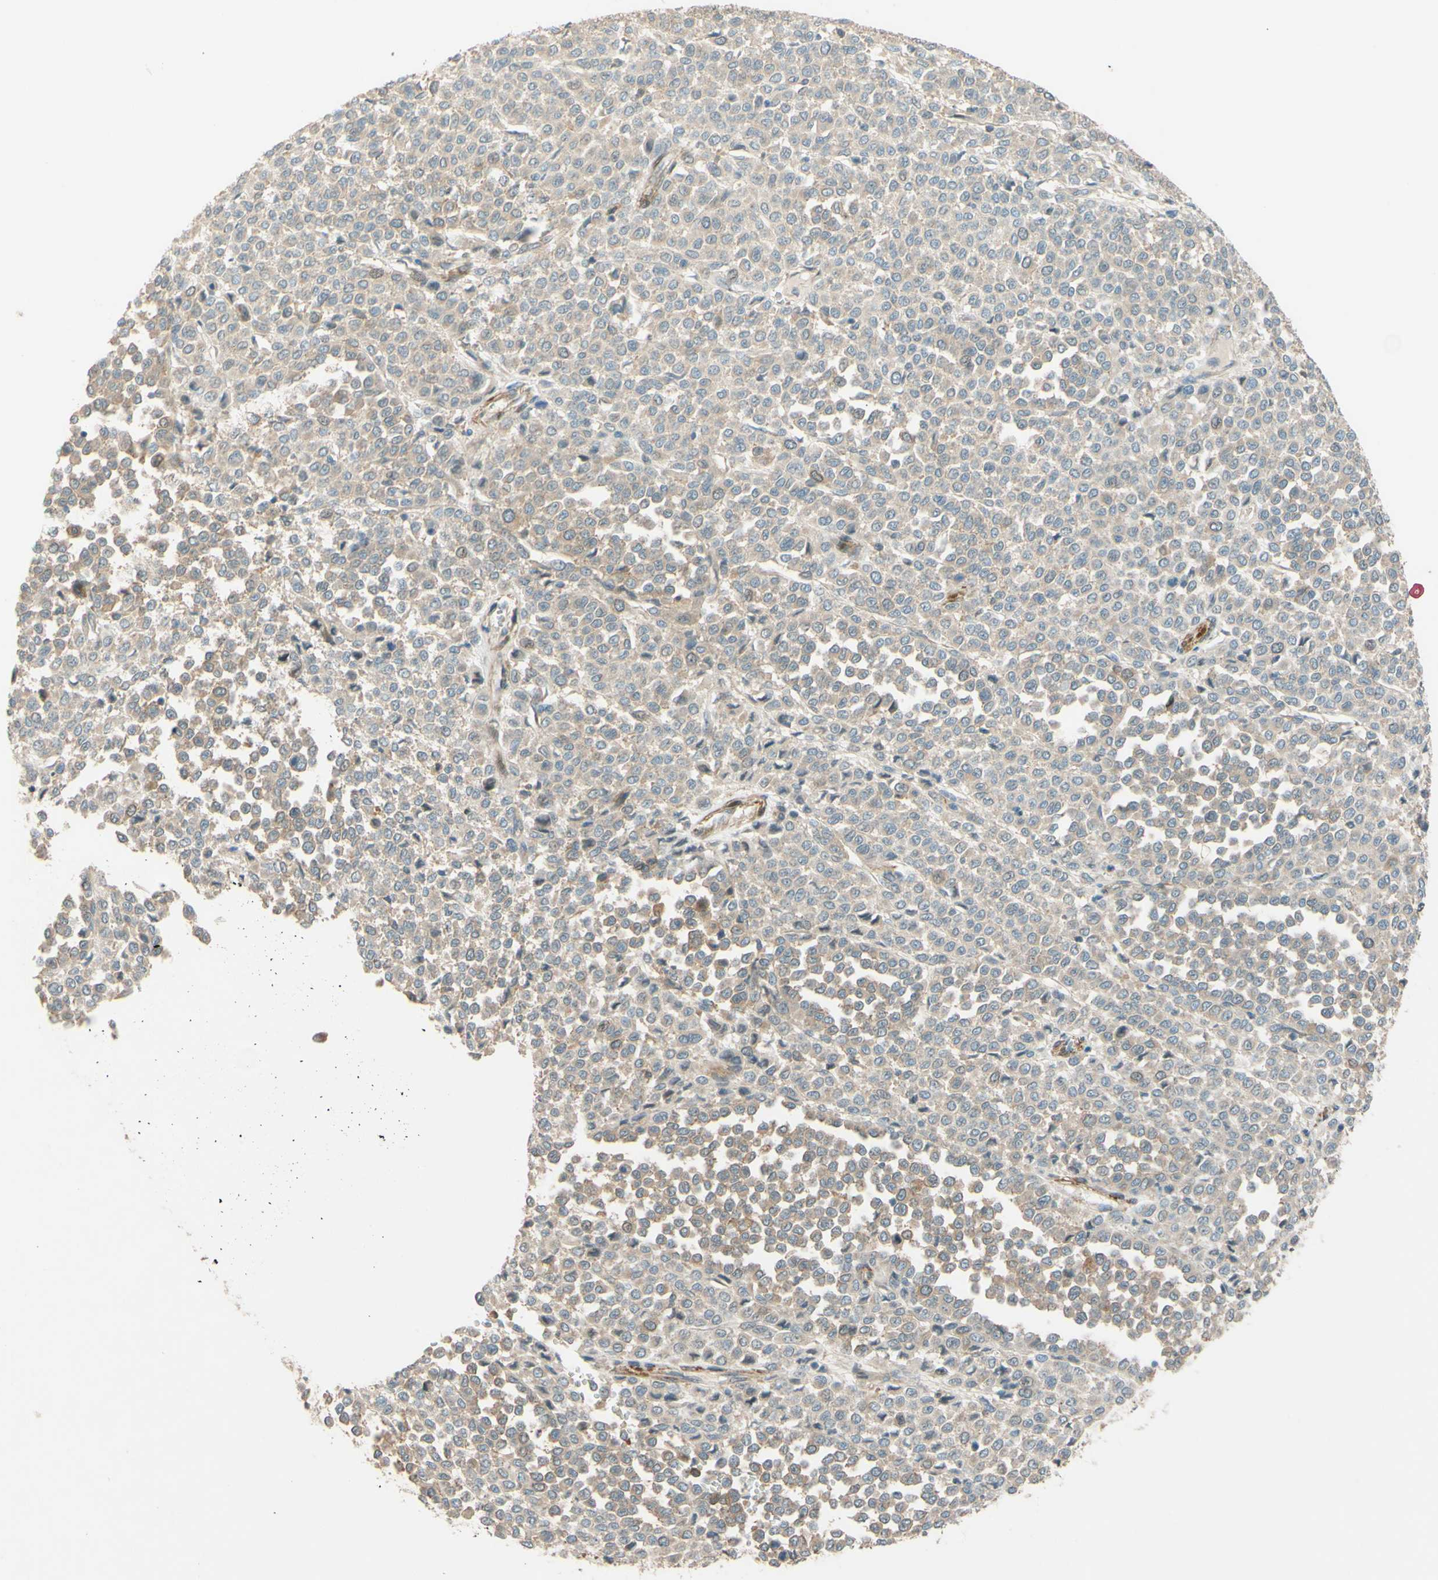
{"staining": {"intensity": "weak", "quantity": ">75%", "location": "cytoplasmic/membranous"}, "tissue": "melanoma", "cell_type": "Tumor cells", "image_type": "cancer", "snomed": [{"axis": "morphology", "description": "Malignant melanoma, Metastatic site"}, {"axis": "topography", "description": "Pancreas"}], "caption": "This is a photomicrograph of immunohistochemistry staining of malignant melanoma (metastatic site), which shows weak positivity in the cytoplasmic/membranous of tumor cells.", "gene": "ADAM17", "patient": {"sex": "female", "age": 30}}